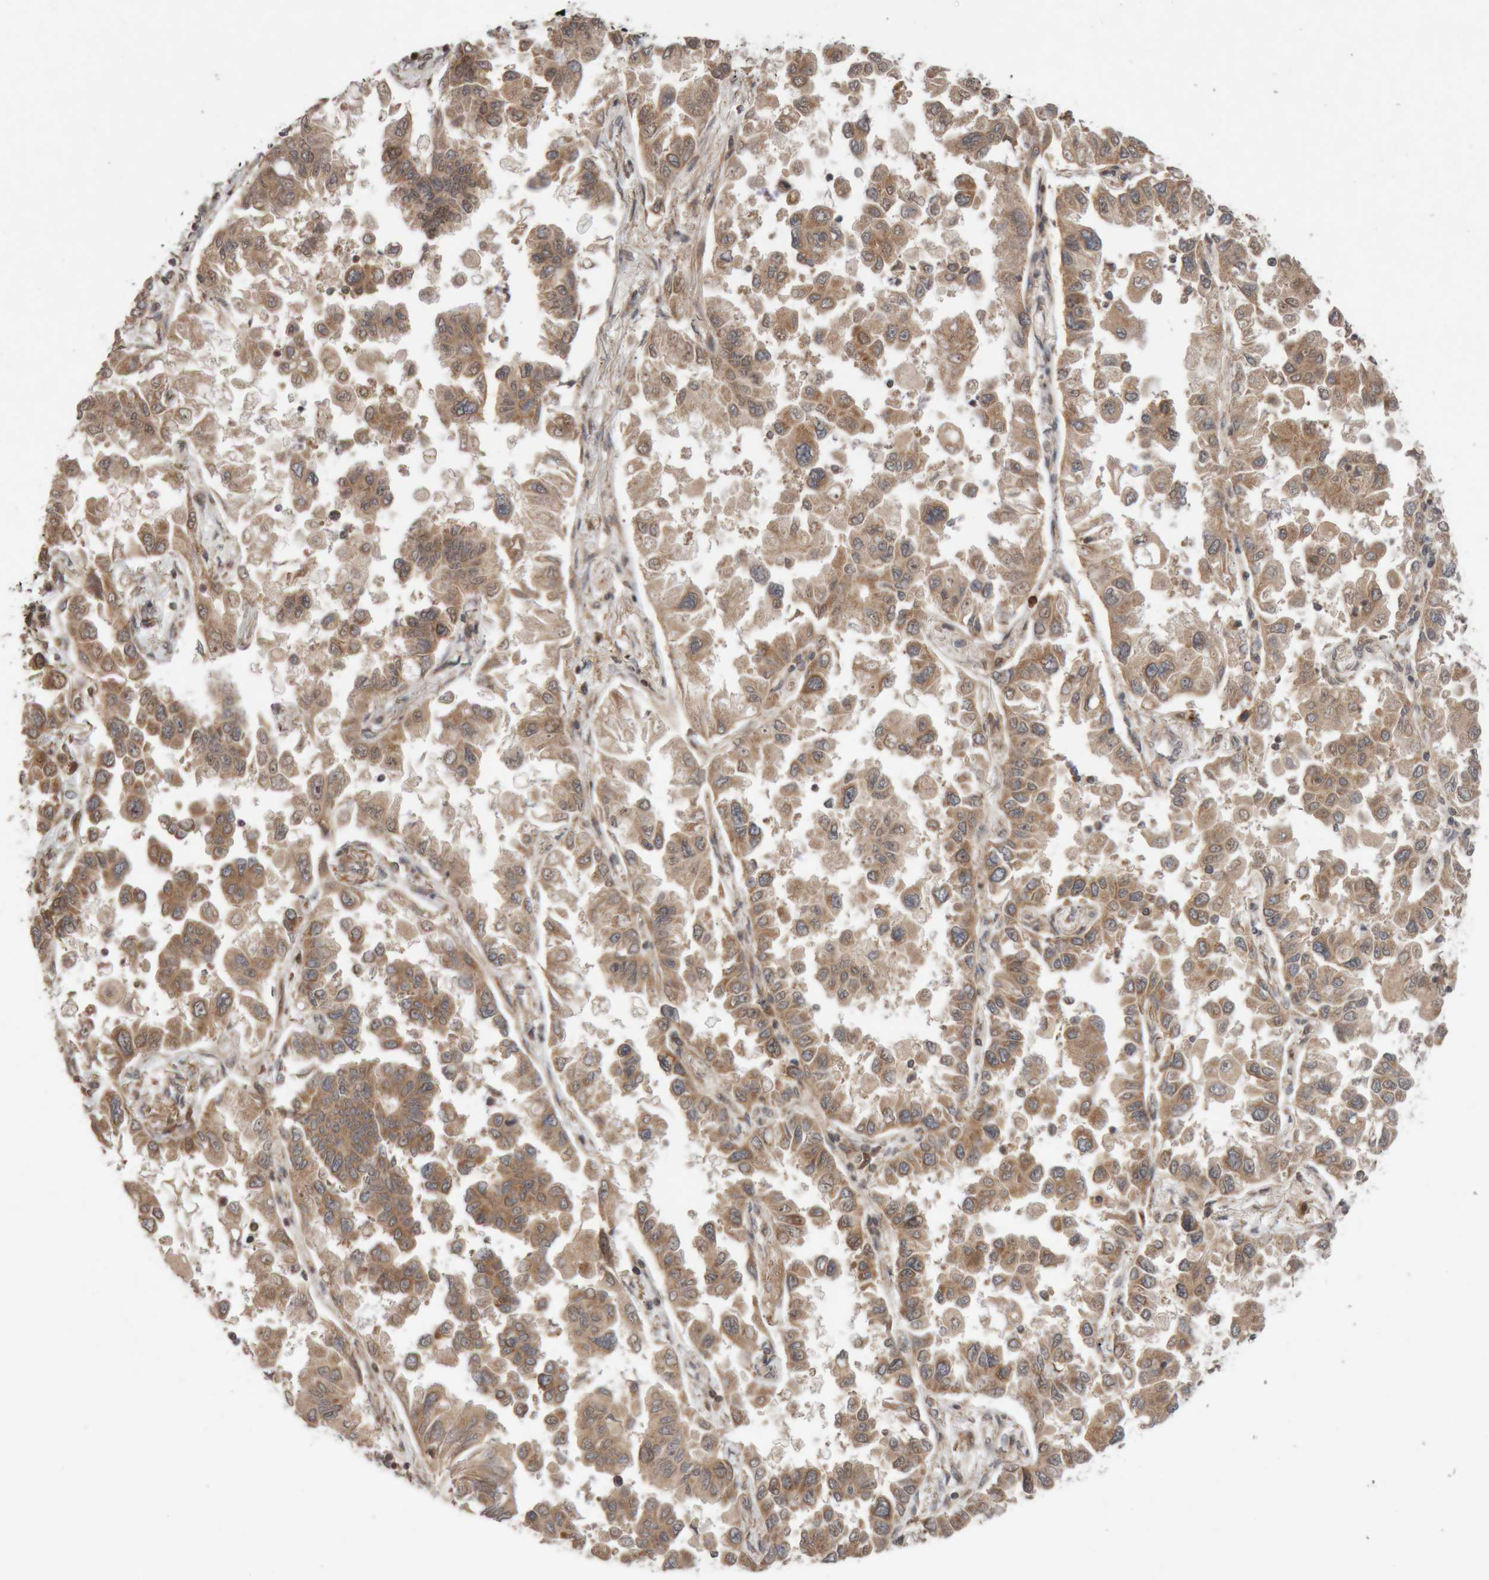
{"staining": {"intensity": "moderate", "quantity": ">75%", "location": "cytoplasmic/membranous"}, "tissue": "lung cancer", "cell_type": "Tumor cells", "image_type": "cancer", "snomed": [{"axis": "morphology", "description": "Adenocarcinoma, NOS"}, {"axis": "topography", "description": "Lung"}], "caption": "Tumor cells display medium levels of moderate cytoplasmic/membranous positivity in approximately >75% of cells in human adenocarcinoma (lung).", "gene": "KIF21B", "patient": {"sex": "female", "age": 67}}